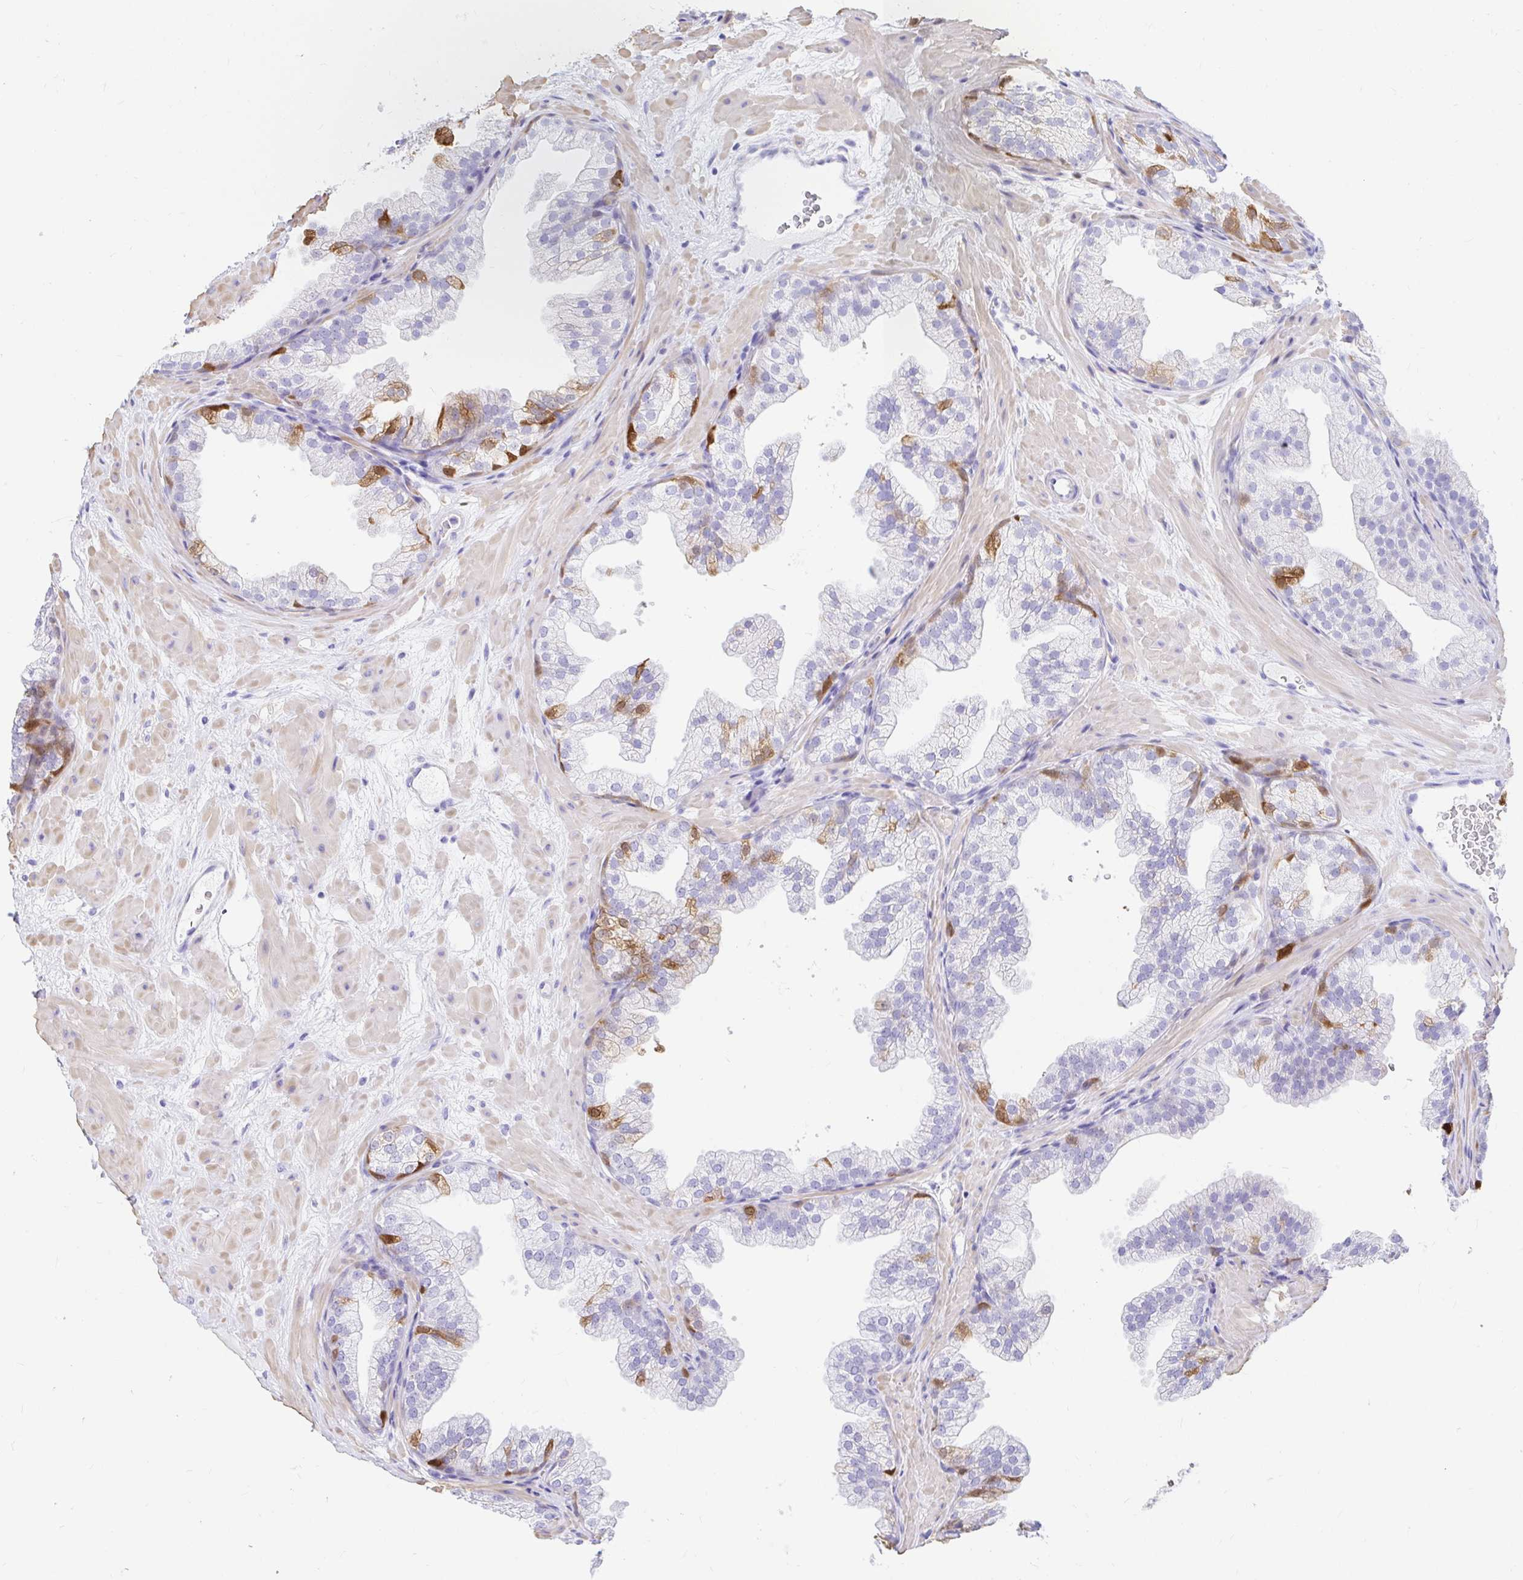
{"staining": {"intensity": "moderate", "quantity": "25%-75%", "location": "cytoplasmic/membranous,nuclear"}, "tissue": "prostate", "cell_type": "Glandular cells", "image_type": "normal", "snomed": [{"axis": "morphology", "description": "Normal tissue, NOS"}, {"axis": "topography", "description": "Prostate"}], "caption": "Prostate stained for a protein demonstrates moderate cytoplasmic/membranous,nuclear positivity in glandular cells. Immunohistochemistry stains the protein in brown and the nuclei are stained blue.", "gene": "PPP1R1B", "patient": {"sex": "male", "age": 37}}